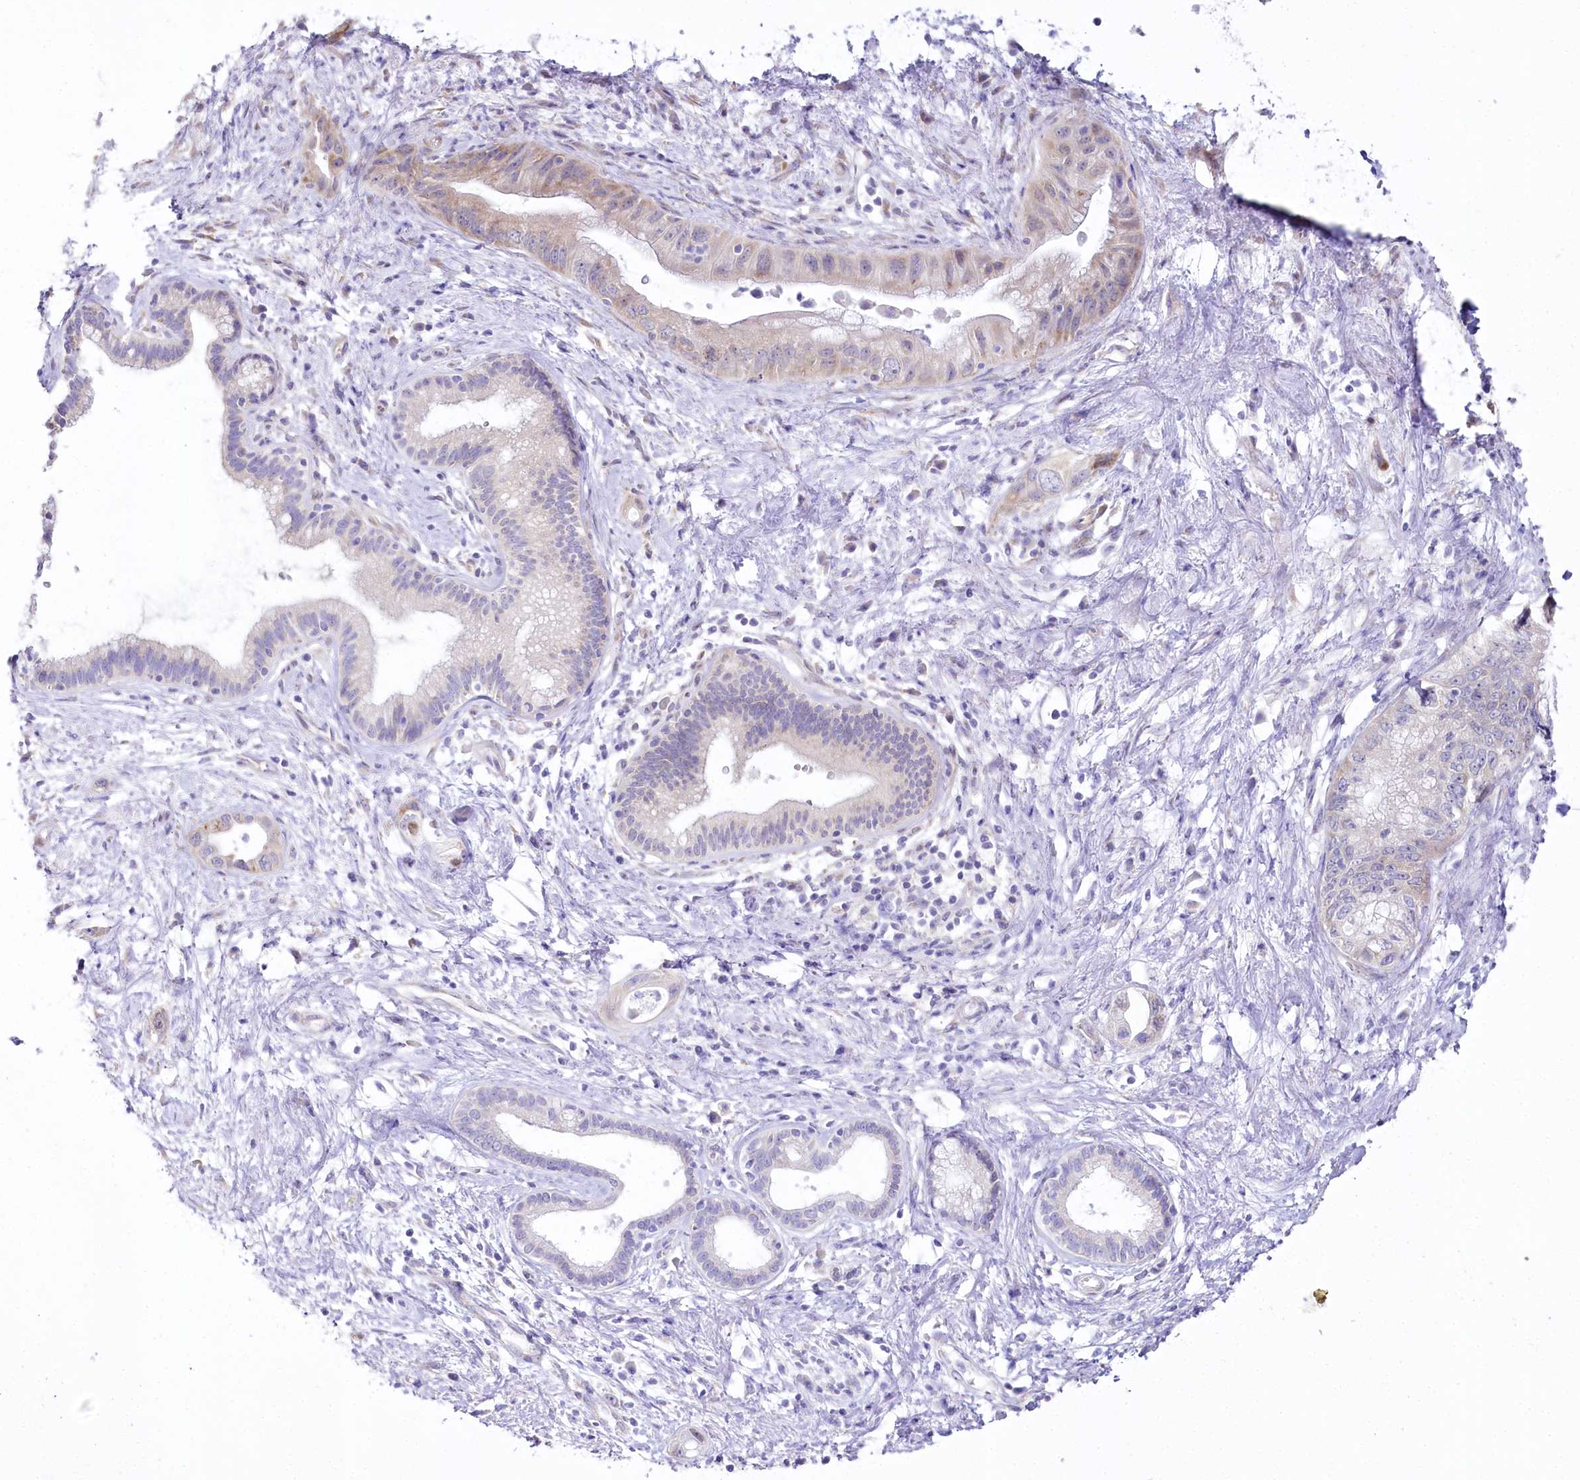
{"staining": {"intensity": "moderate", "quantity": "<25%", "location": "cytoplasmic/membranous"}, "tissue": "pancreatic cancer", "cell_type": "Tumor cells", "image_type": "cancer", "snomed": [{"axis": "morphology", "description": "Adenocarcinoma, NOS"}, {"axis": "topography", "description": "Pancreas"}], "caption": "Protein expression analysis of human adenocarcinoma (pancreatic) reveals moderate cytoplasmic/membranous expression in about <25% of tumor cells.", "gene": "CSN3", "patient": {"sex": "female", "age": 73}}